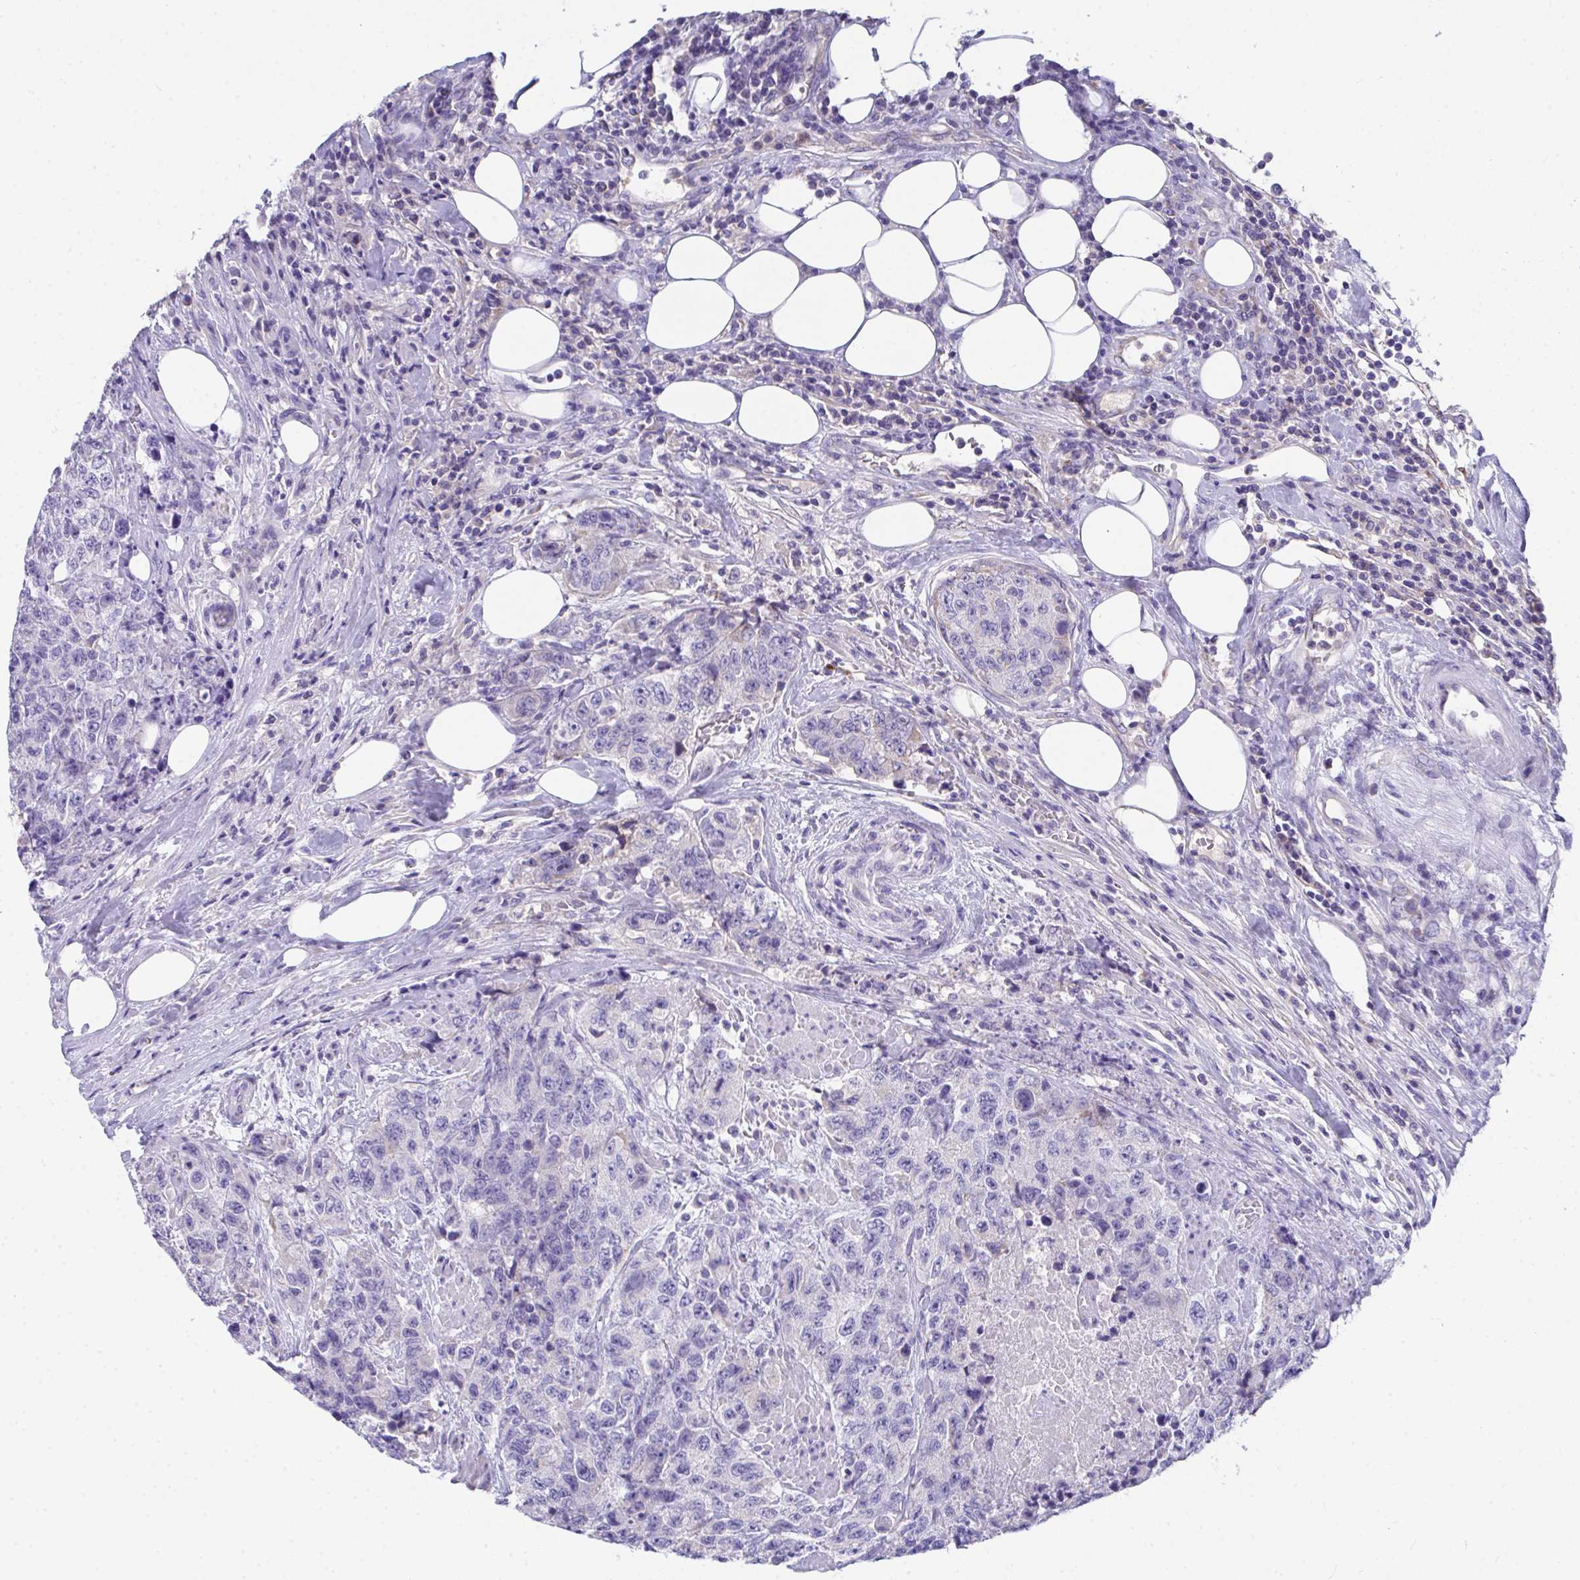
{"staining": {"intensity": "negative", "quantity": "none", "location": "none"}, "tissue": "urothelial cancer", "cell_type": "Tumor cells", "image_type": "cancer", "snomed": [{"axis": "morphology", "description": "Urothelial carcinoma, High grade"}, {"axis": "topography", "description": "Urinary bladder"}], "caption": "The immunohistochemistry (IHC) micrograph has no significant staining in tumor cells of urothelial cancer tissue. (IHC, brightfield microscopy, high magnification).", "gene": "COA5", "patient": {"sex": "female", "age": 78}}